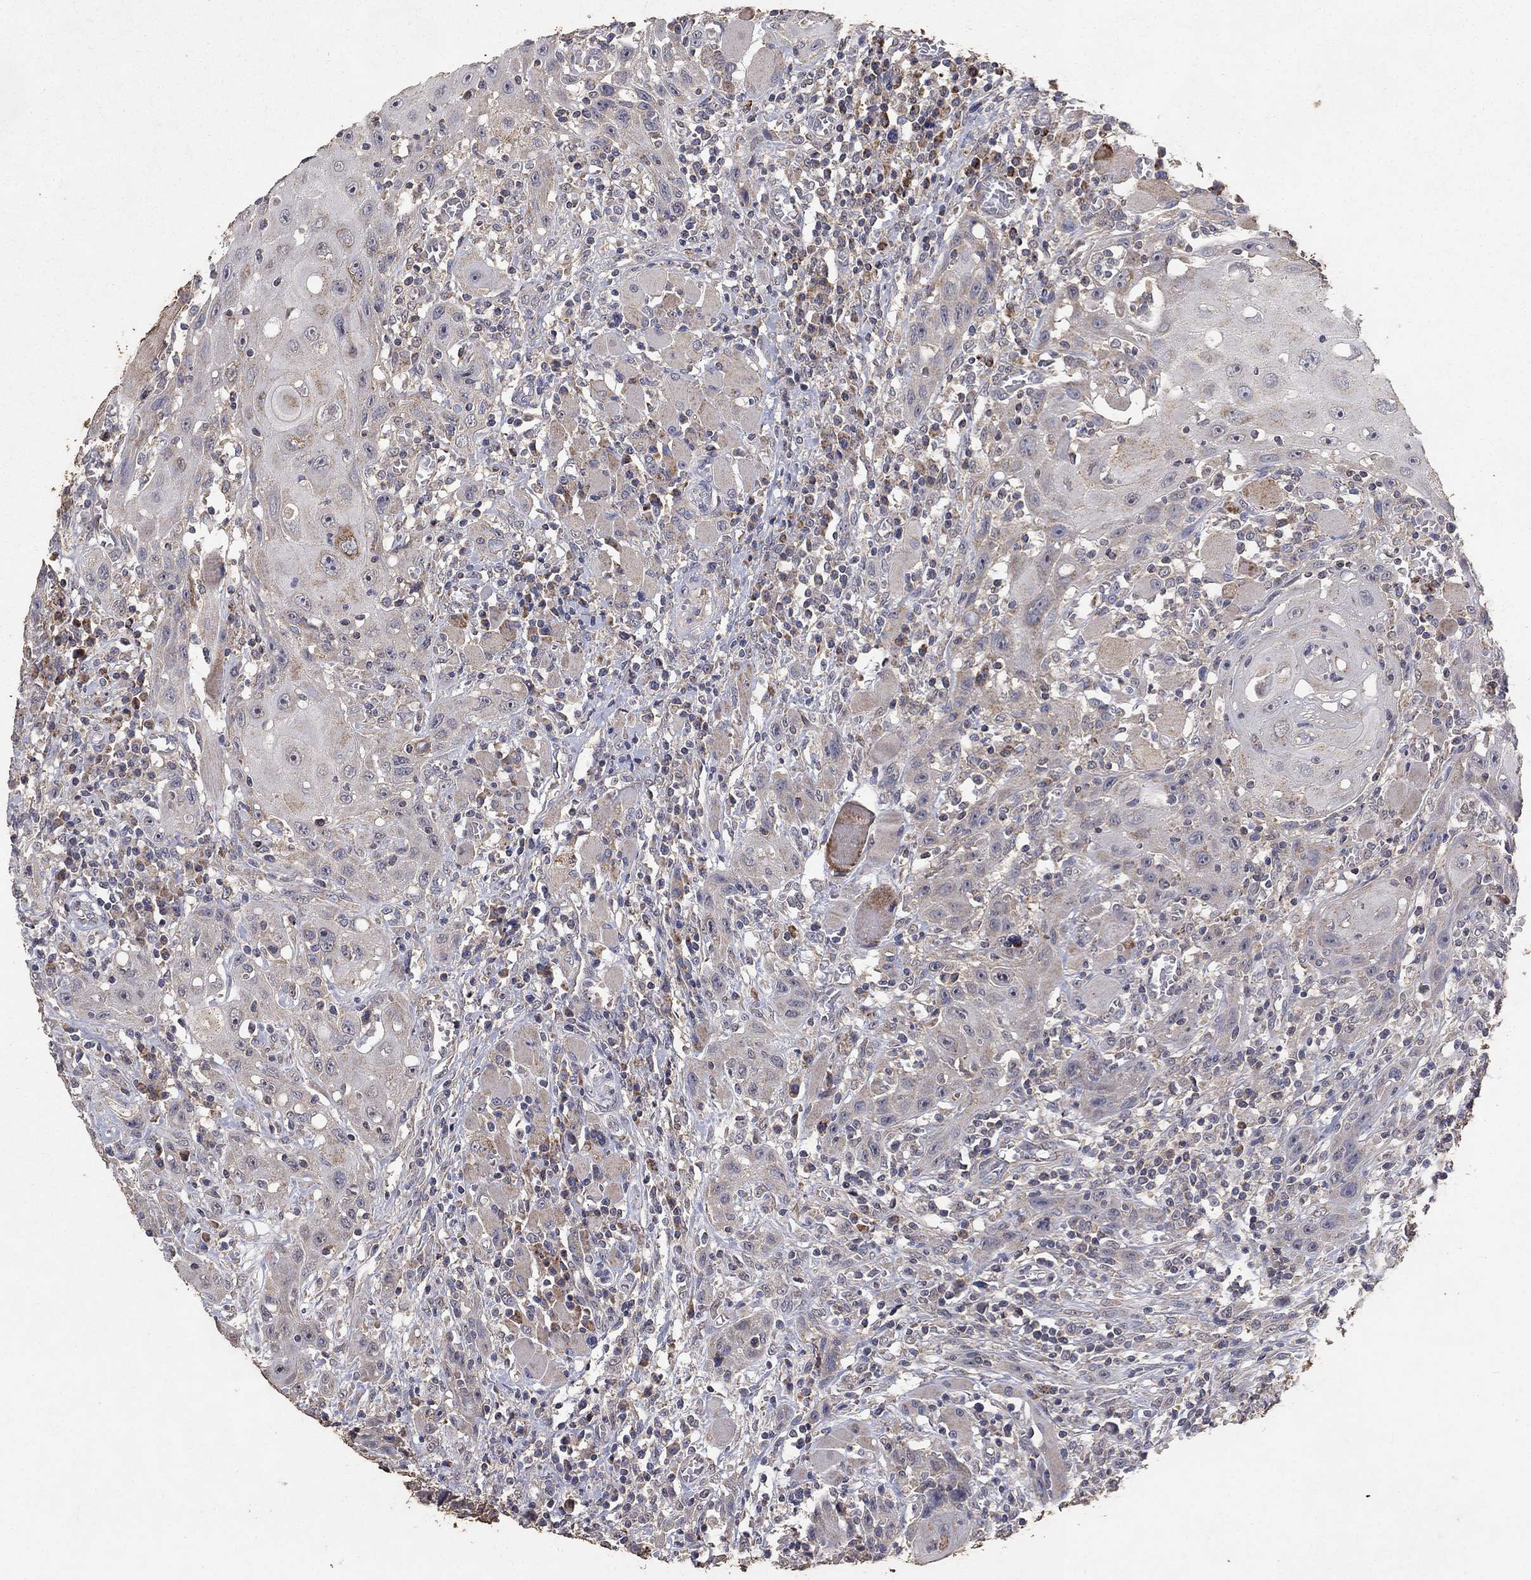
{"staining": {"intensity": "weak", "quantity": ">75%", "location": "cytoplasmic/membranous"}, "tissue": "head and neck cancer", "cell_type": "Tumor cells", "image_type": "cancer", "snomed": [{"axis": "morphology", "description": "Normal tissue, NOS"}, {"axis": "morphology", "description": "Squamous cell carcinoma, NOS"}, {"axis": "topography", "description": "Oral tissue"}, {"axis": "topography", "description": "Head-Neck"}], "caption": "Immunohistochemistry of head and neck cancer shows low levels of weak cytoplasmic/membranous expression in approximately >75% of tumor cells.", "gene": "GPSM1", "patient": {"sex": "male", "age": 71}}